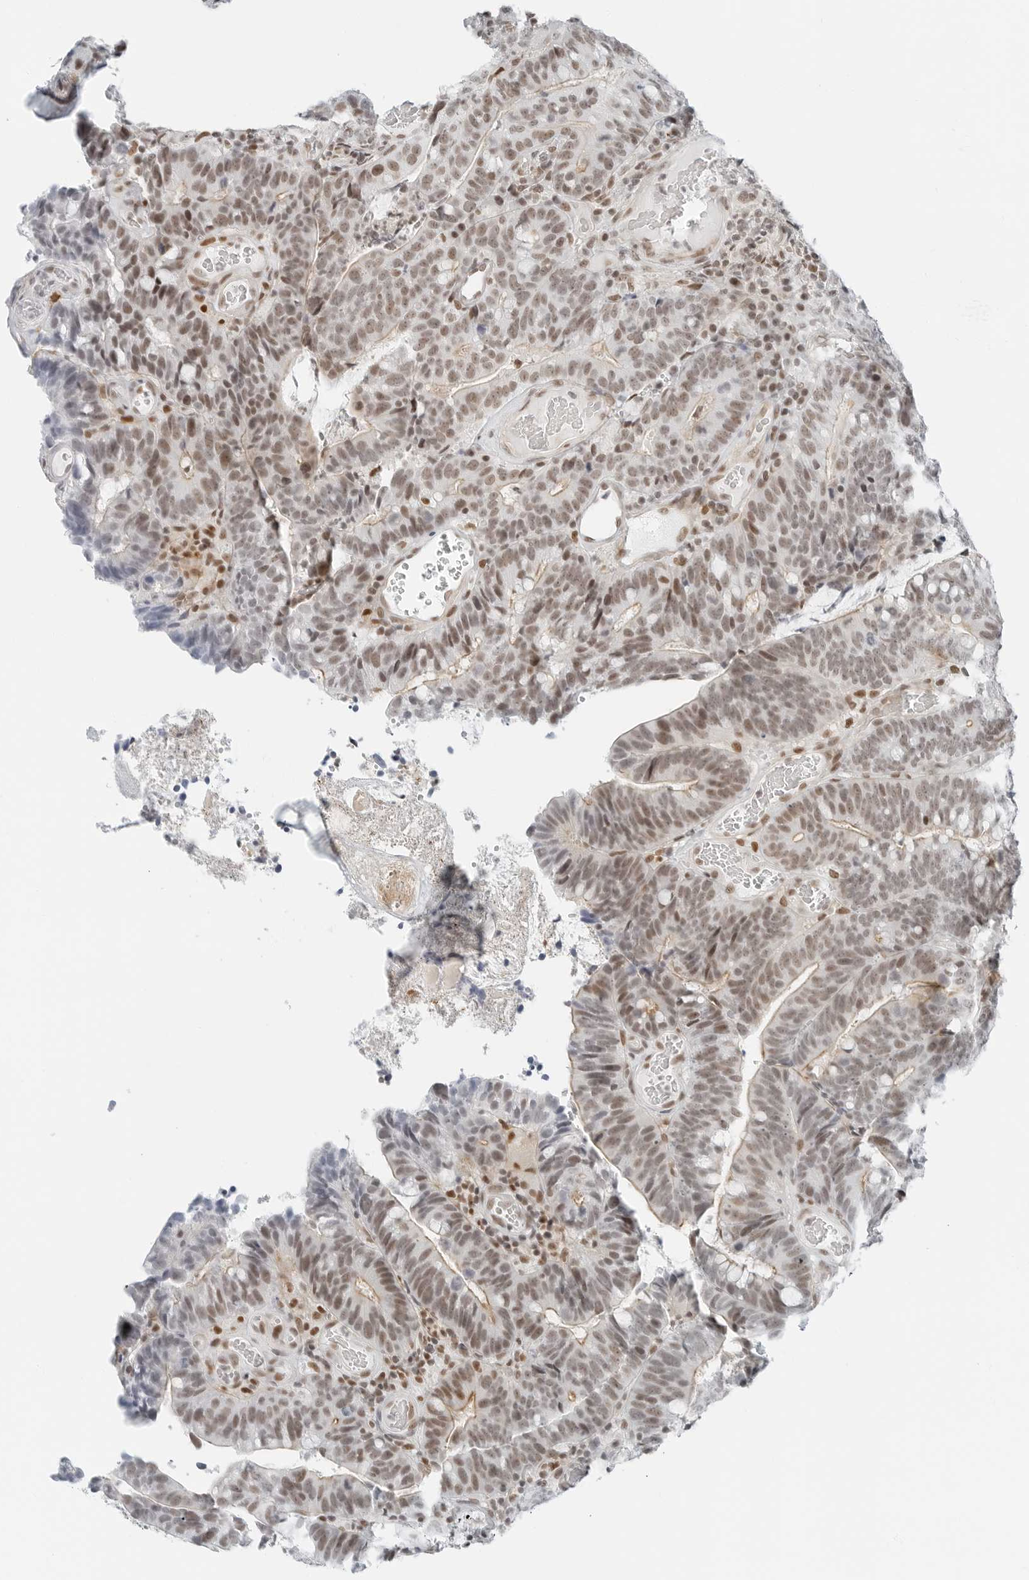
{"staining": {"intensity": "moderate", "quantity": ">75%", "location": "nuclear"}, "tissue": "colorectal cancer", "cell_type": "Tumor cells", "image_type": "cancer", "snomed": [{"axis": "morphology", "description": "Adenocarcinoma, NOS"}, {"axis": "topography", "description": "Colon"}], "caption": "Brown immunohistochemical staining in colorectal cancer demonstrates moderate nuclear staining in approximately >75% of tumor cells.", "gene": "CRTC2", "patient": {"sex": "female", "age": 66}}